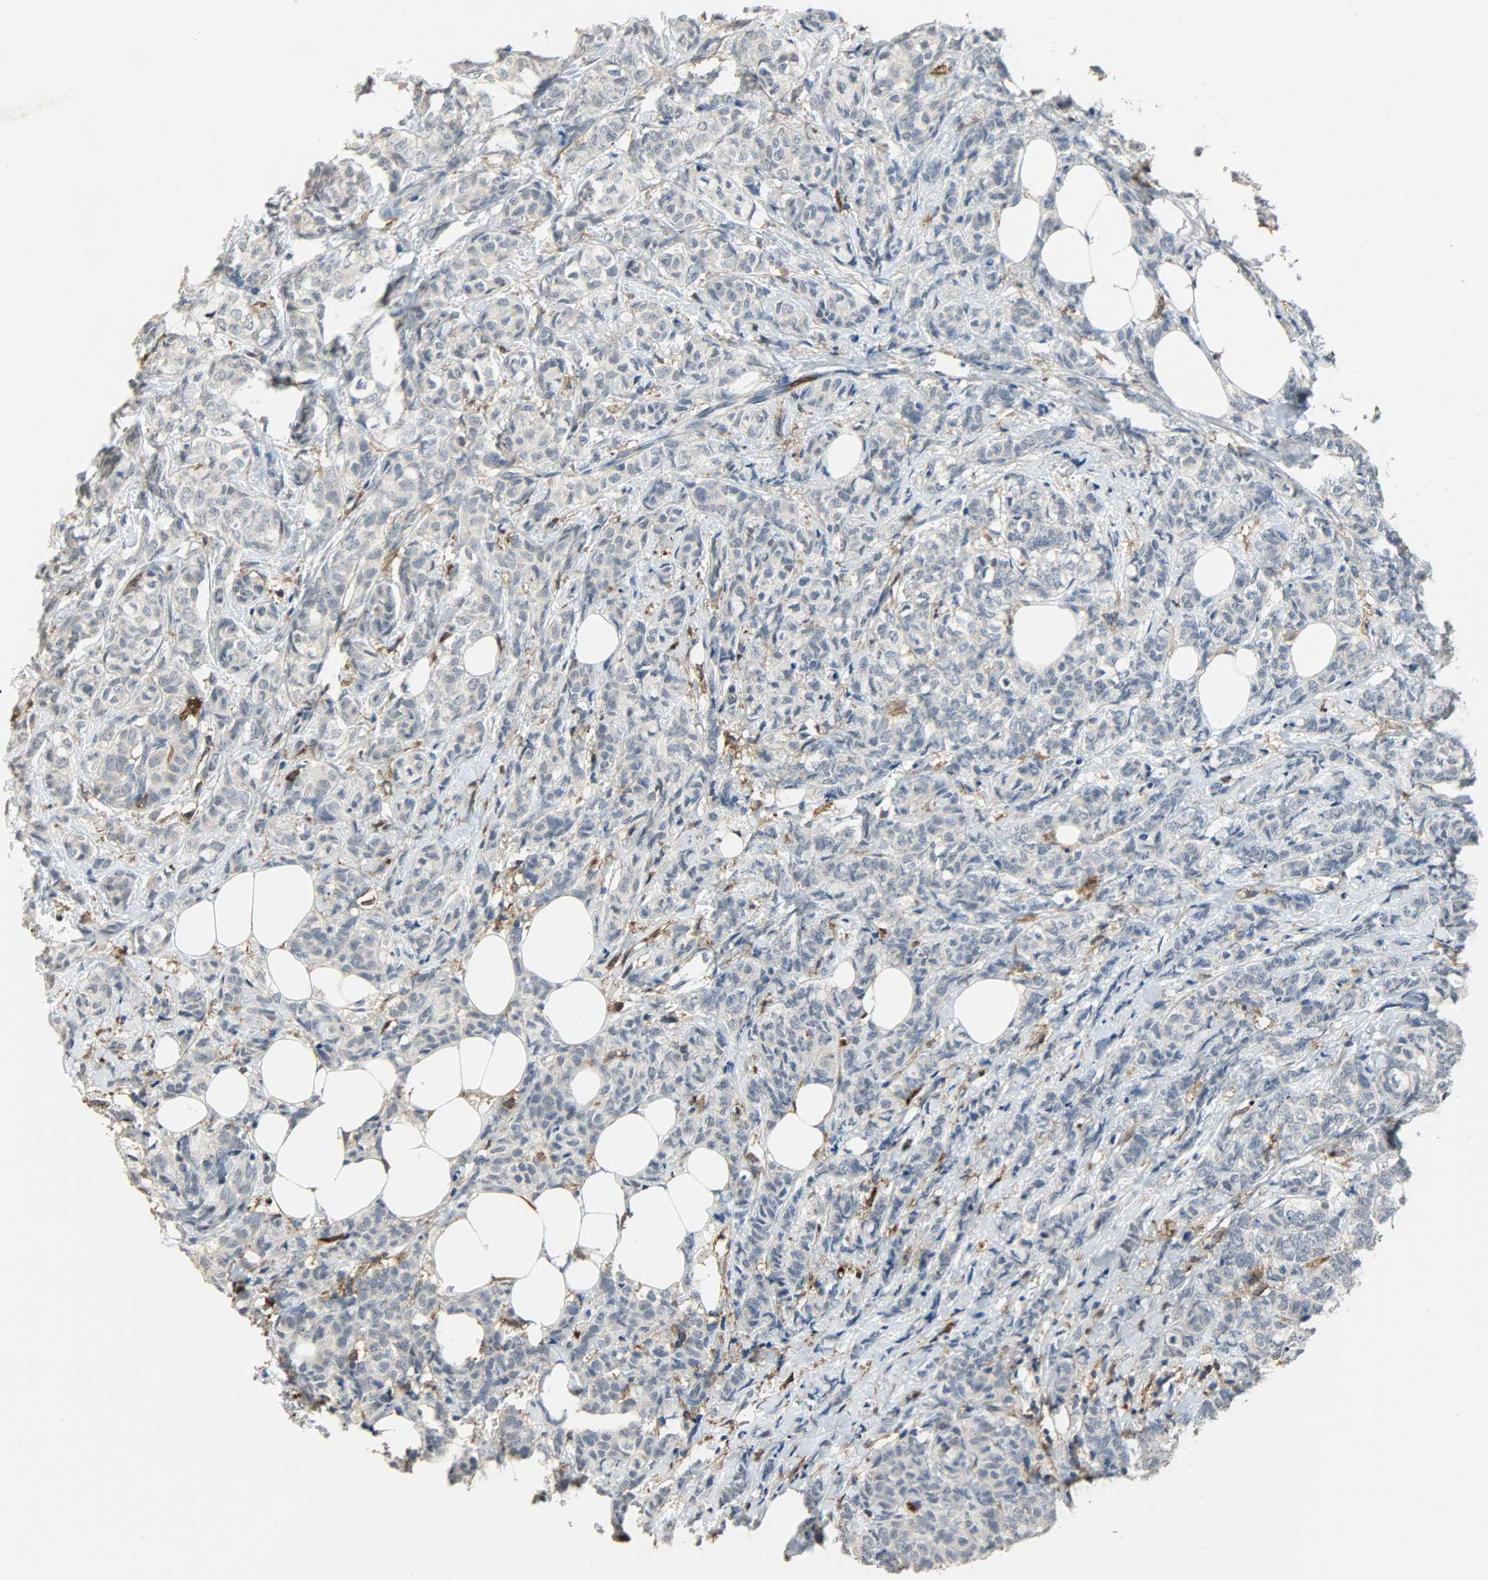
{"staining": {"intensity": "negative", "quantity": "none", "location": "none"}, "tissue": "breast cancer", "cell_type": "Tumor cells", "image_type": "cancer", "snomed": [{"axis": "morphology", "description": "Lobular carcinoma"}, {"axis": "topography", "description": "Breast"}], "caption": "Breast lobular carcinoma was stained to show a protein in brown. There is no significant positivity in tumor cells.", "gene": "SKAP2", "patient": {"sex": "female", "age": 60}}